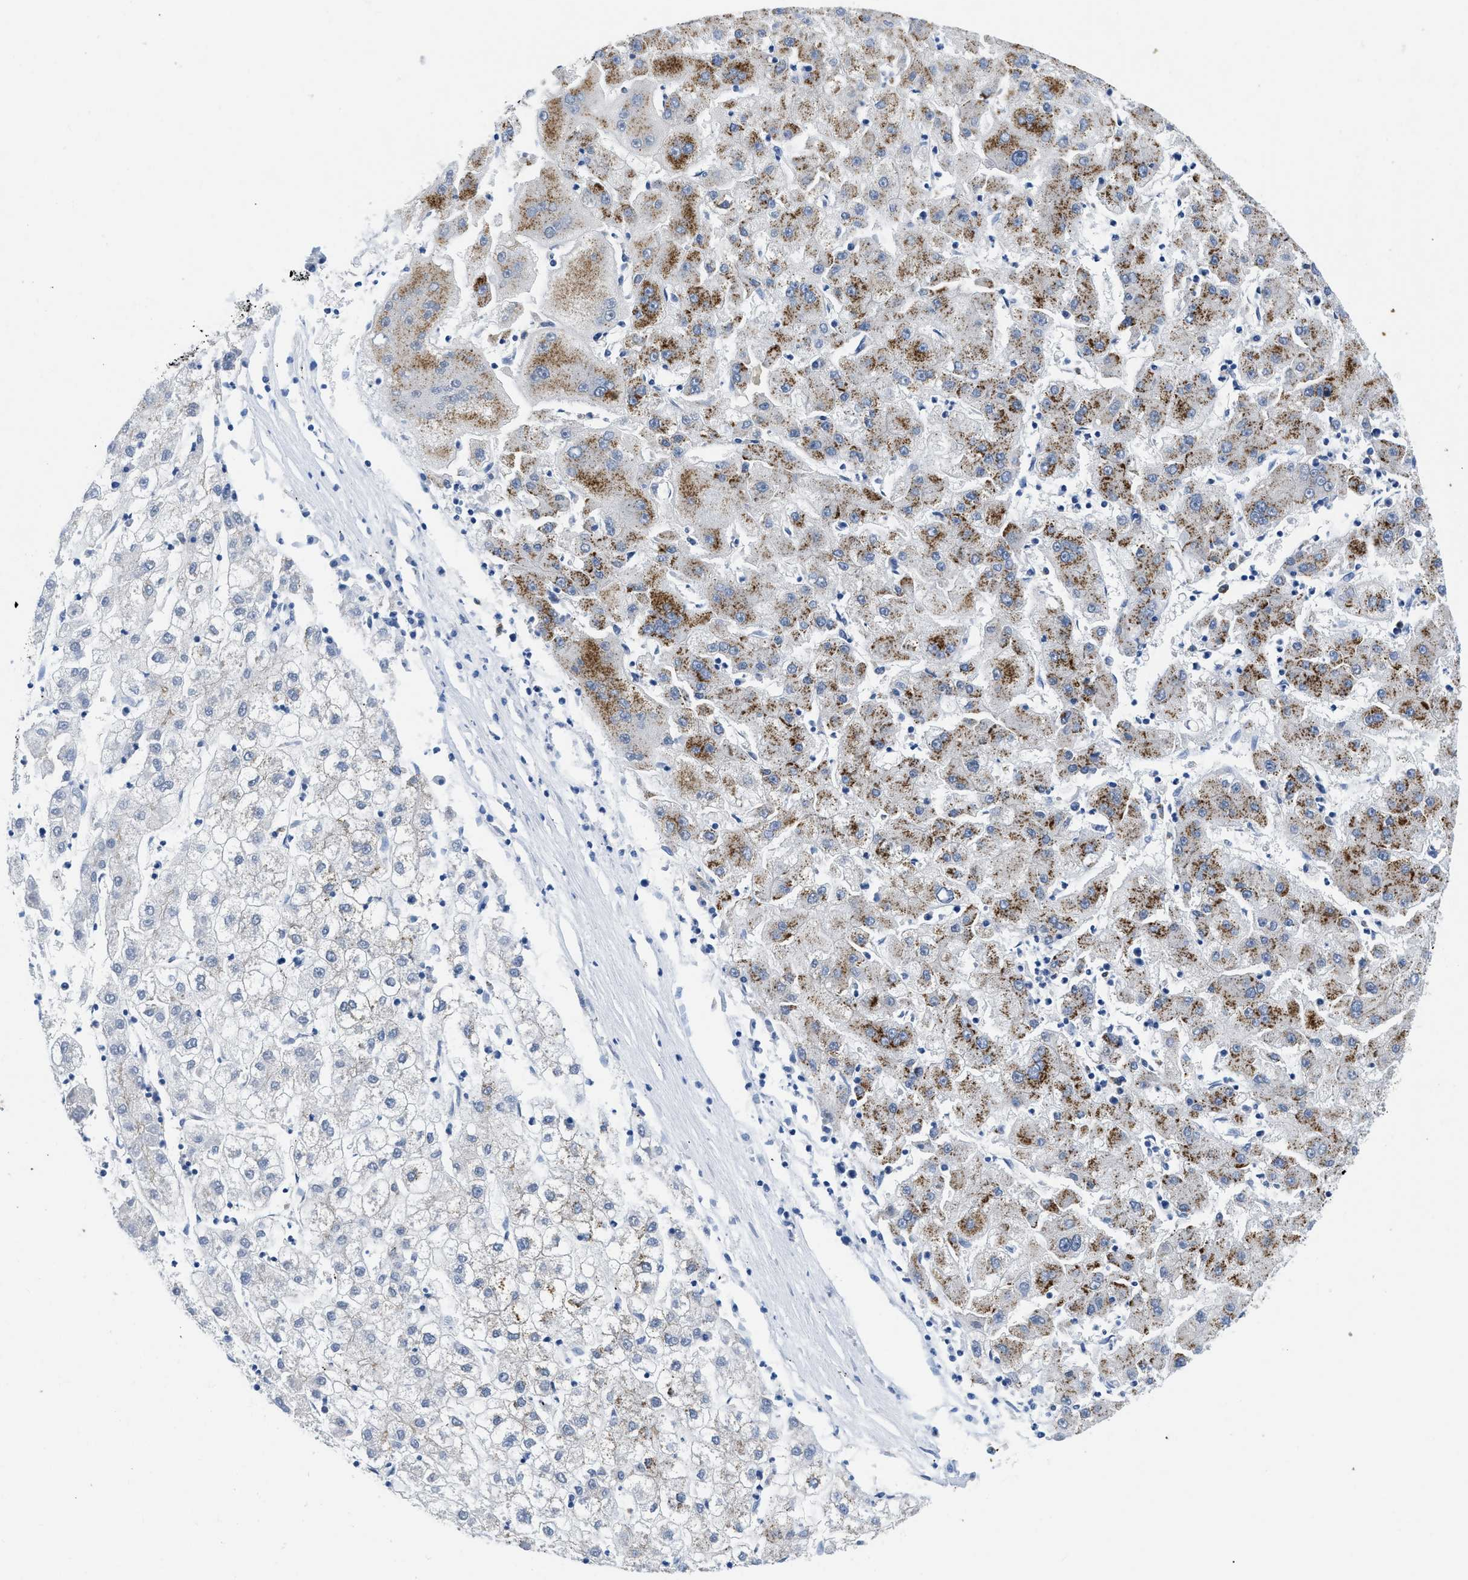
{"staining": {"intensity": "moderate", "quantity": "25%-75%", "location": "cytoplasmic/membranous"}, "tissue": "liver cancer", "cell_type": "Tumor cells", "image_type": "cancer", "snomed": [{"axis": "morphology", "description": "Carcinoma, Hepatocellular, NOS"}, {"axis": "topography", "description": "Liver"}], "caption": "Liver cancer (hepatocellular carcinoma) tissue displays moderate cytoplasmic/membranous positivity in about 25%-75% of tumor cells, visualized by immunohistochemistry.", "gene": "NFIX", "patient": {"sex": "male", "age": 72}}